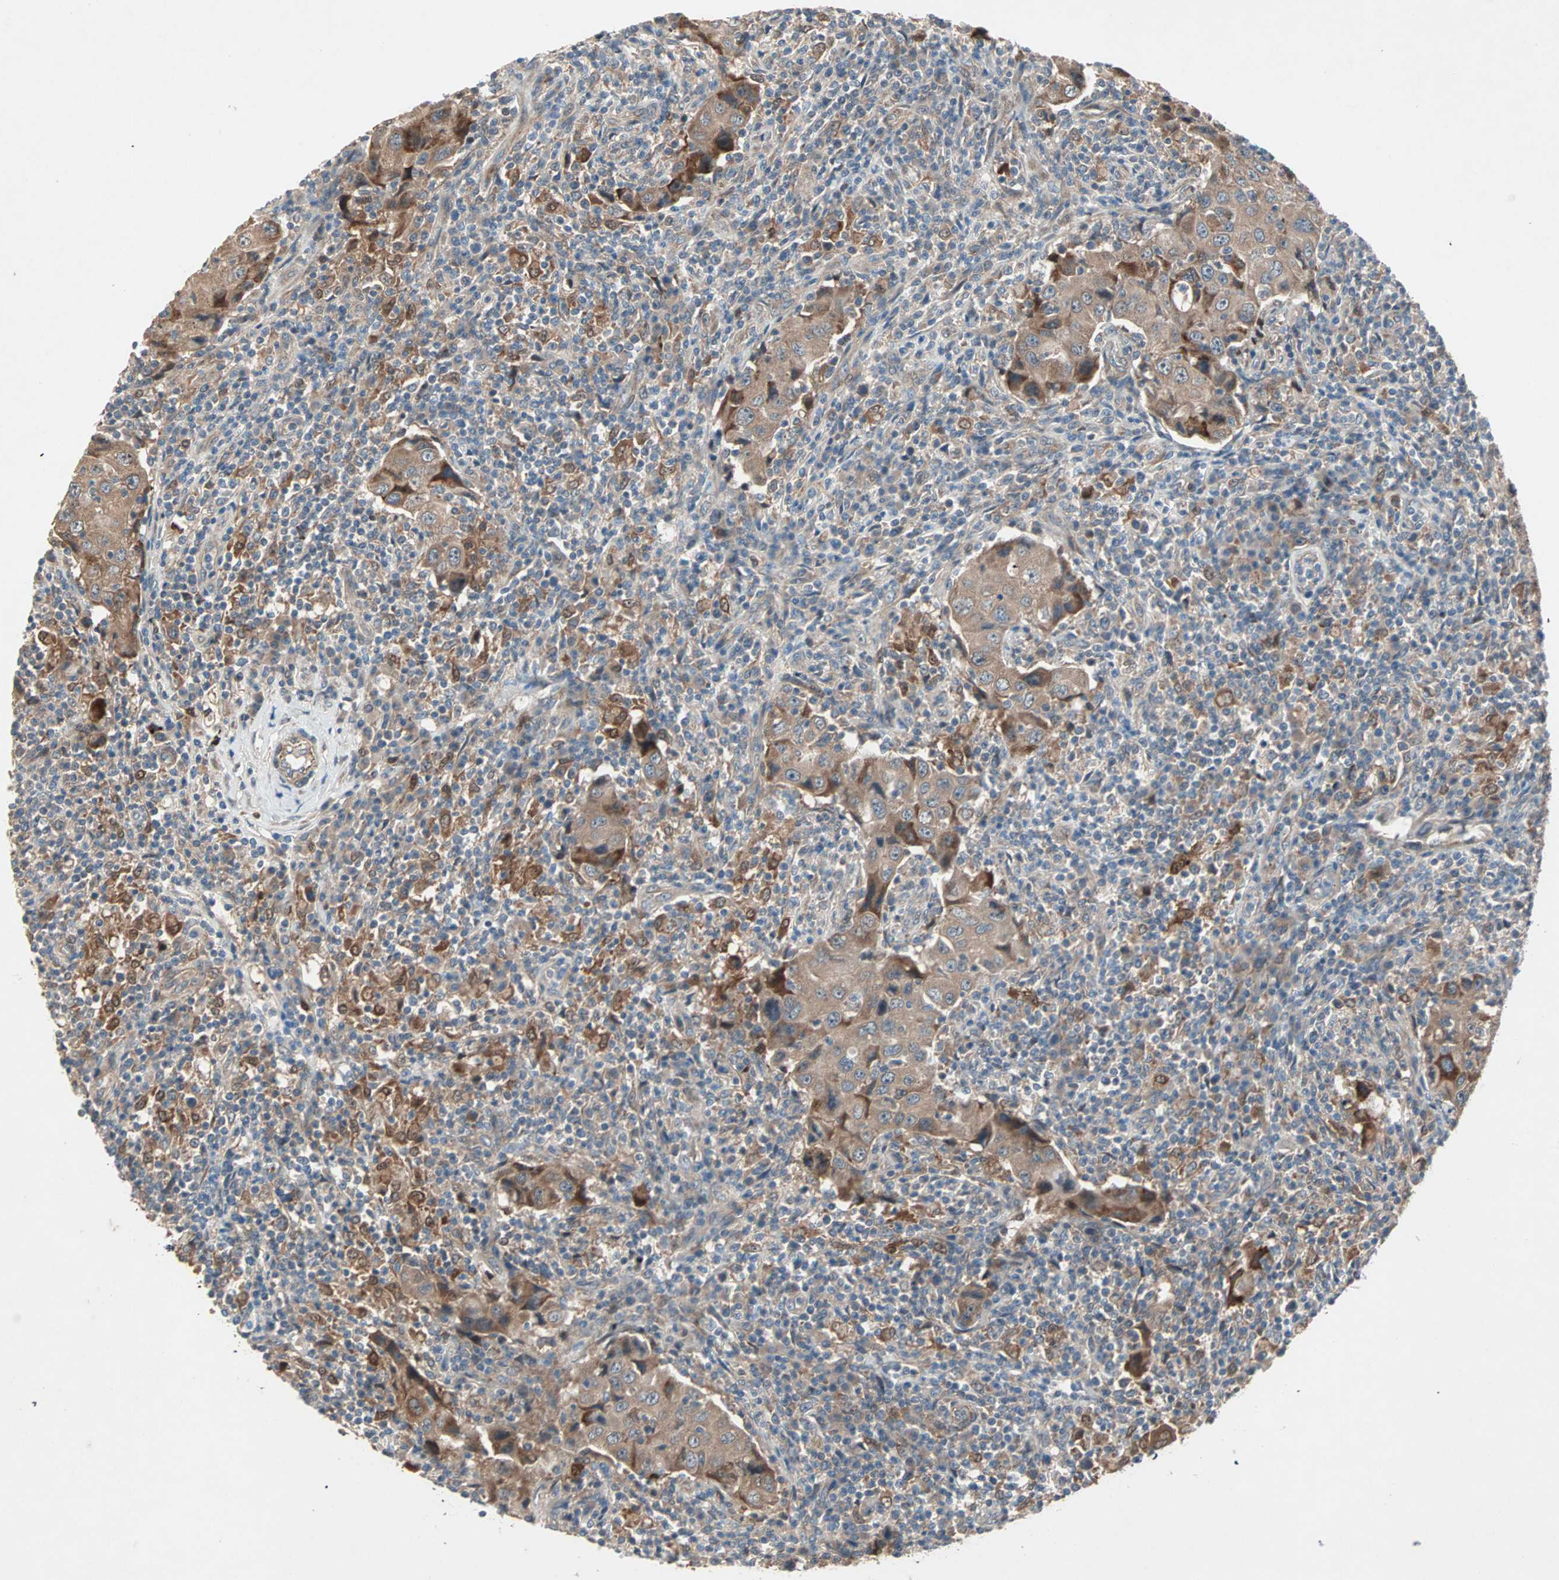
{"staining": {"intensity": "moderate", "quantity": ">75%", "location": "cytoplasmic/membranous"}, "tissue": "lymph node", "cell_type": "Germinal center cells", "image_type": "normal", "snomed": [{"axis": "morphology", "description": "Normal tissue, NOS"}, {"axis": "morphology", "description": "Squamous cell carcinoma, metastatic, NOS"}, {"axis": "topography", "description": "Lymph node"}], "caption": "Protein expression by immunohistochemistry (IHC) exhibits moderate cytoplasmic/membranous positivity in about >75% of germinal center cells in benign lymph node. The protein of interest is stained brown, and the nuclei are stained in blue (DAB (3,3'-diaminobenzidine) IHC with brightfield microscopy, high magnification).", "gene": "SDSL", "patient": {"sex": "female", "age": 53}}